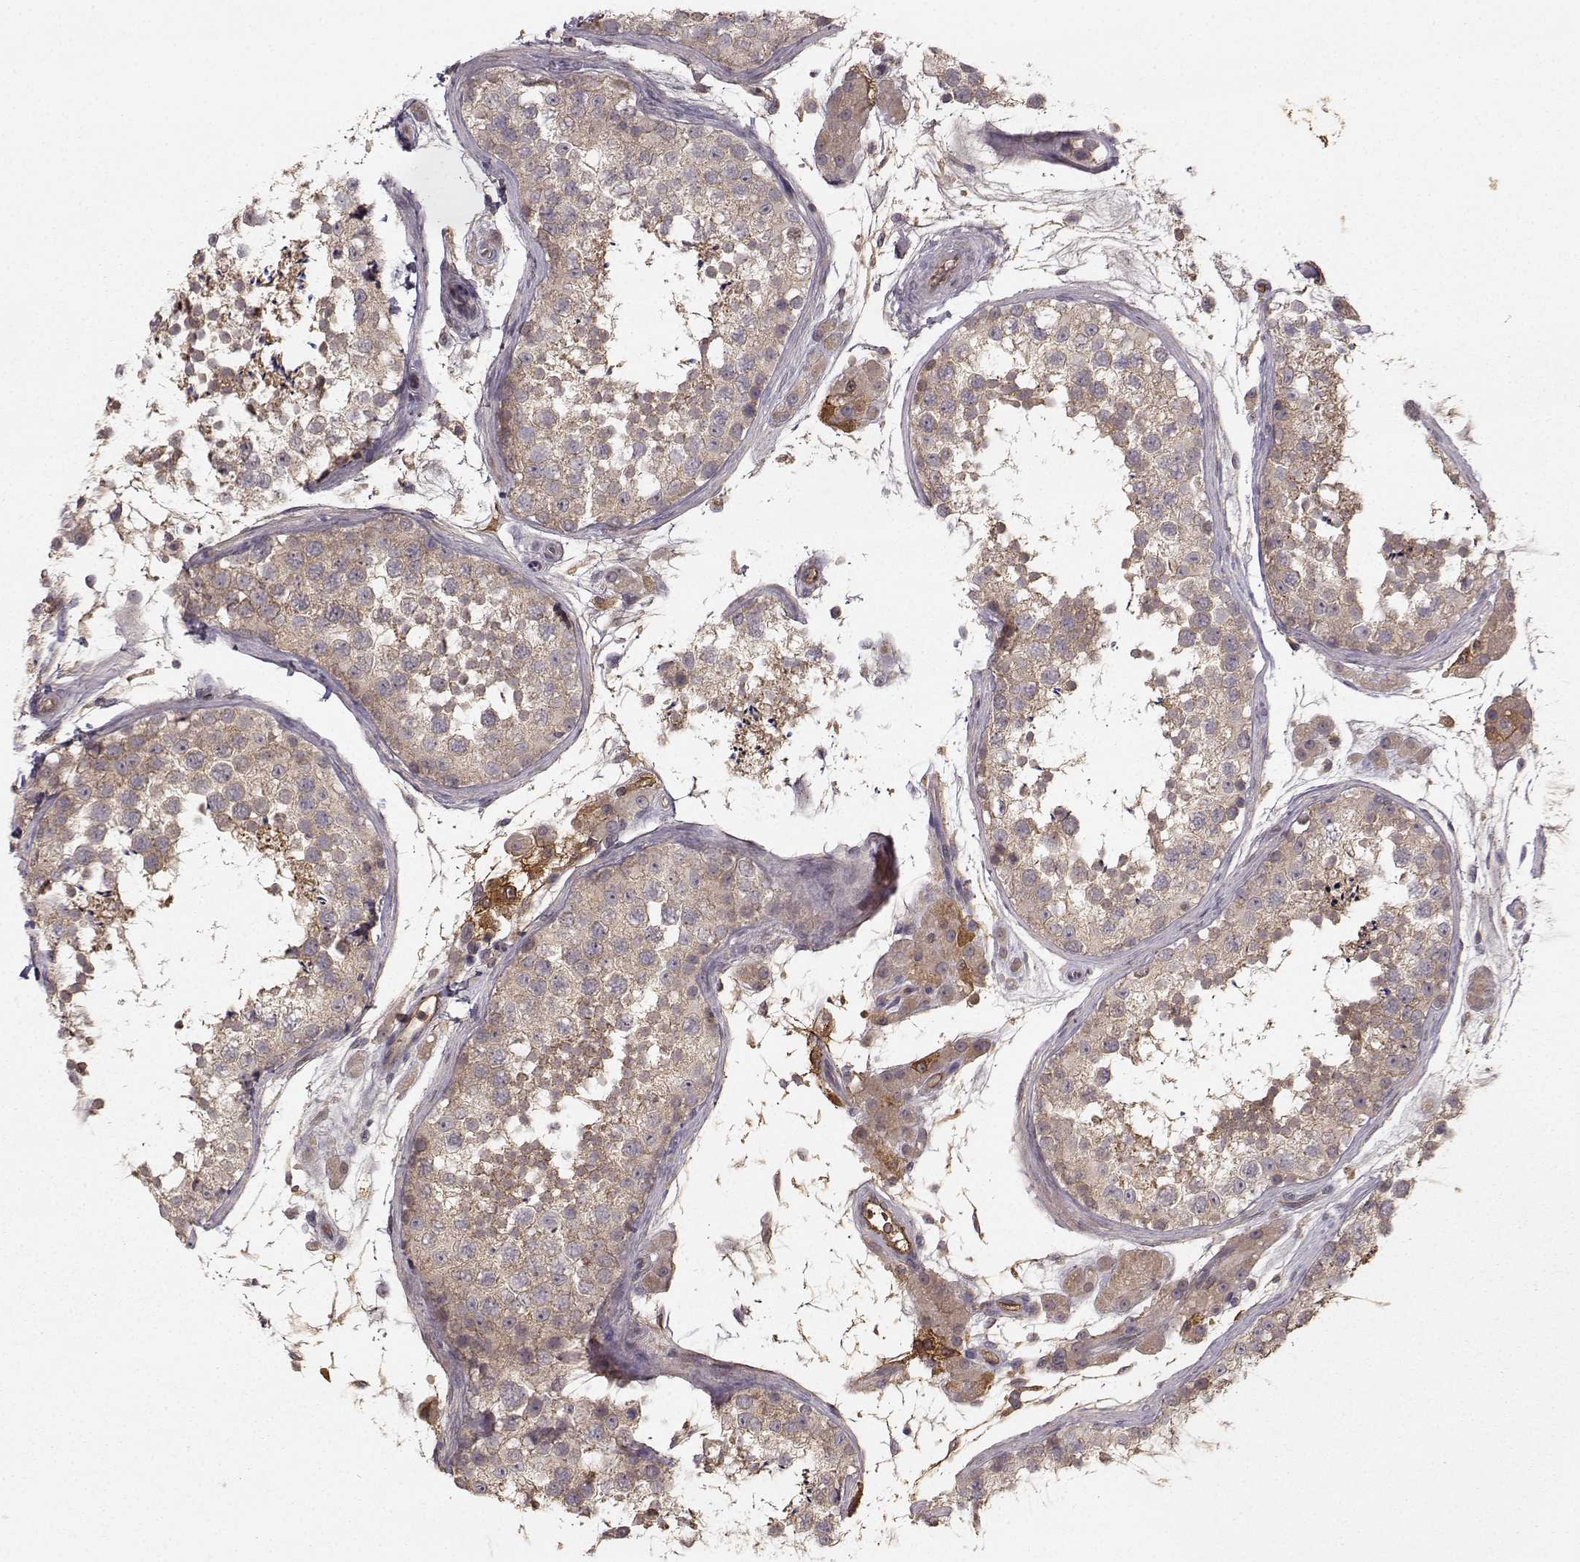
{"staining": {"intensity": "weak", "quantity": "<25%", "location": "cytoplasmic/membranous"}, "tissue": "testis", "cell_type": "Cells in seminiferous ducts", "image_type": "normal", "snomed": [{"axis": "morphology", "description": "Normal tissue, NOS"}, {"axis": "topography", "description": "Testis"}], "caption": "The histopathology image reveals no significant positivity in cells in seminiferous ducts of testis.", "gene": "WNT6", "patient": {"sex": "male", "age": 41}}